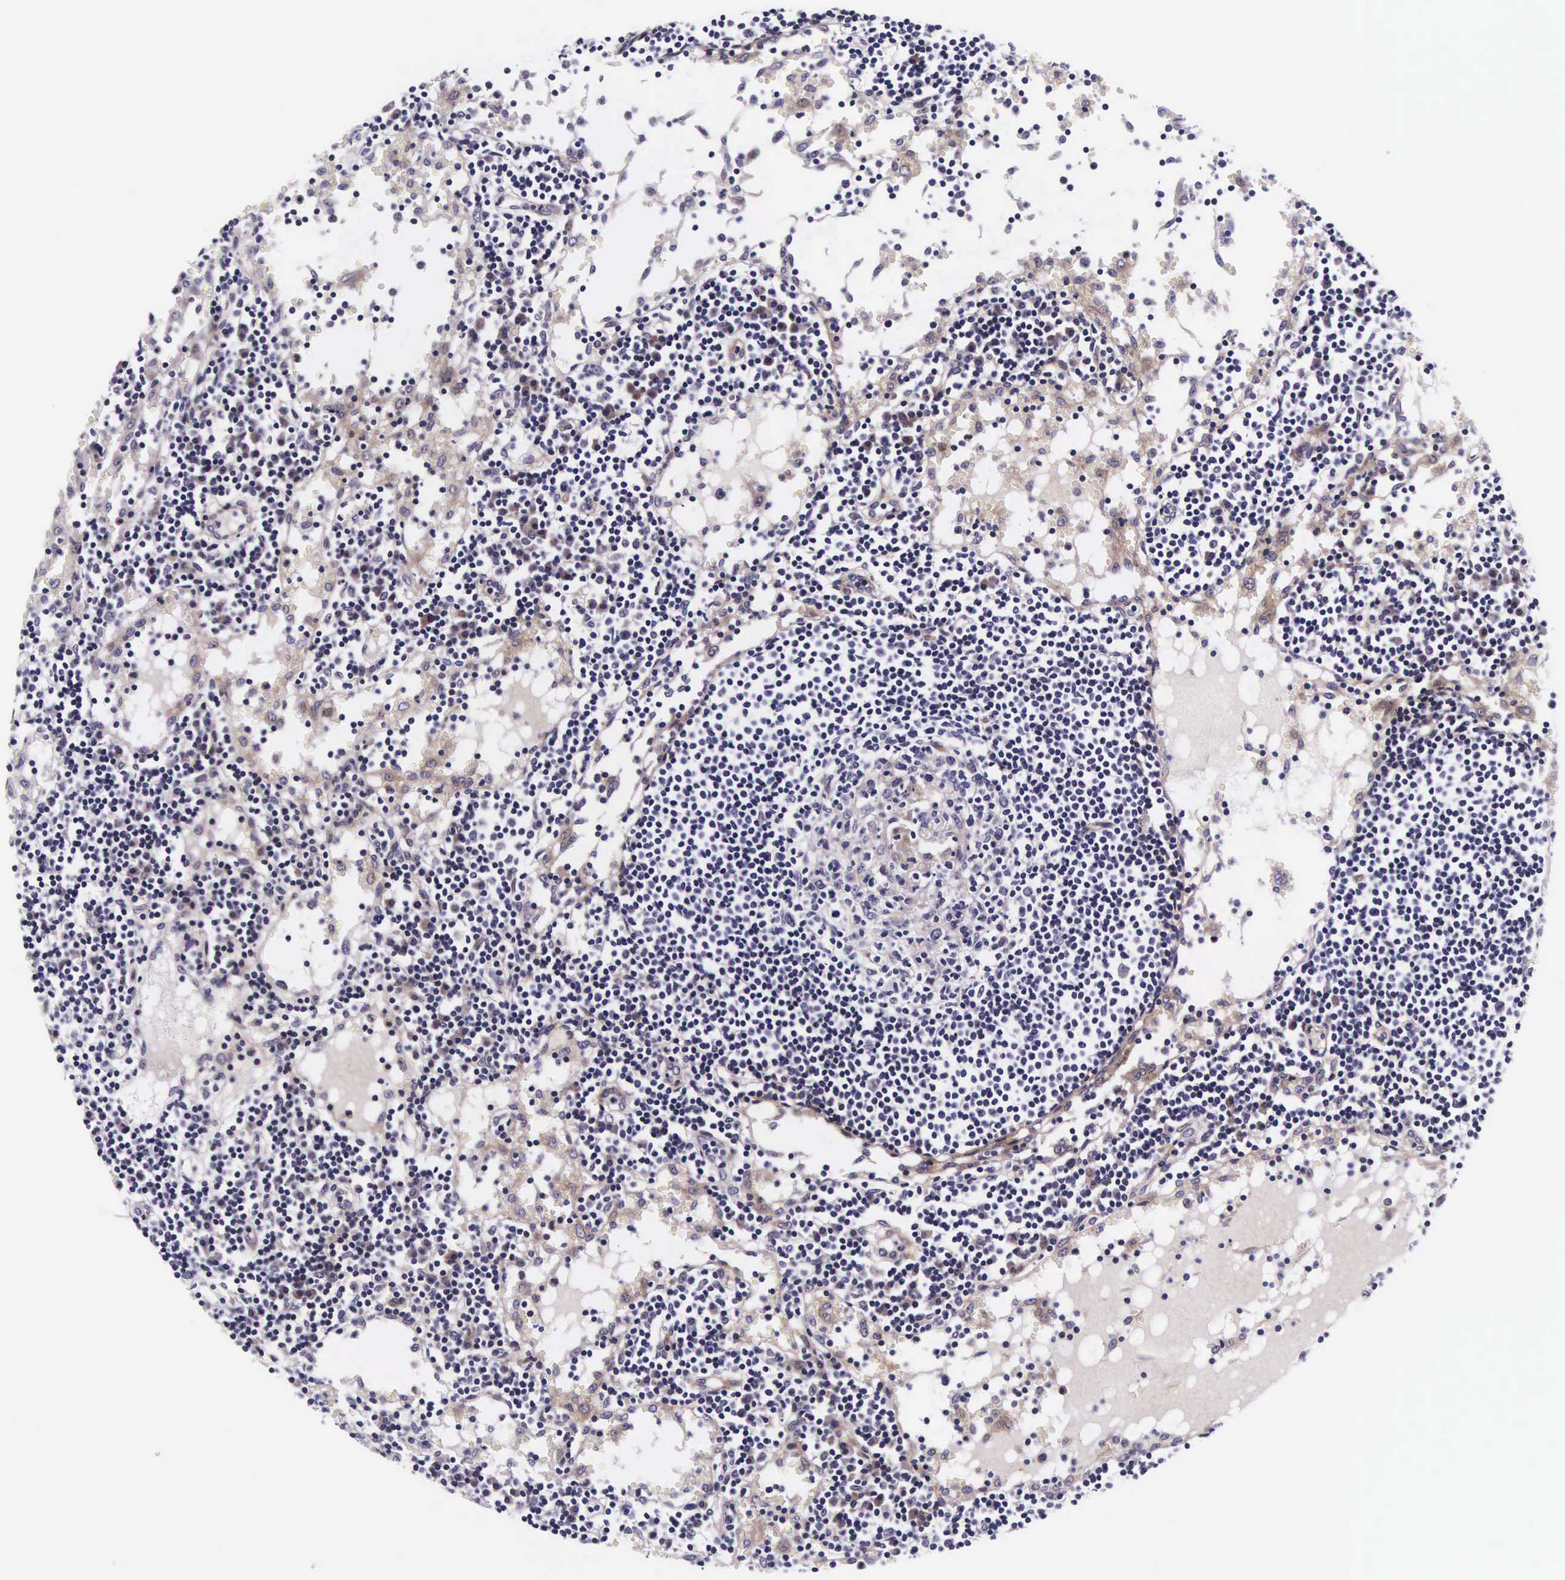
{"staining": {"intensity": "negative", "quantity": "none", "location": "none"}, "tissue": "lymph node", "cell_type": "Germinal center cells", "image_type": "normal", "snomed": [{"axis": "morphology", "description": "Normal tissue, NOS"}, {"axis": "topography", "description": "Lymph node"}], "caption": "DAB (3,3'-diaminobenzidine) immunohistochemical staining of benign lymph node displays no significant expression in germinal center cells.", "gene": "UPRT", "patient": {"sex": "female", "age": 55}}